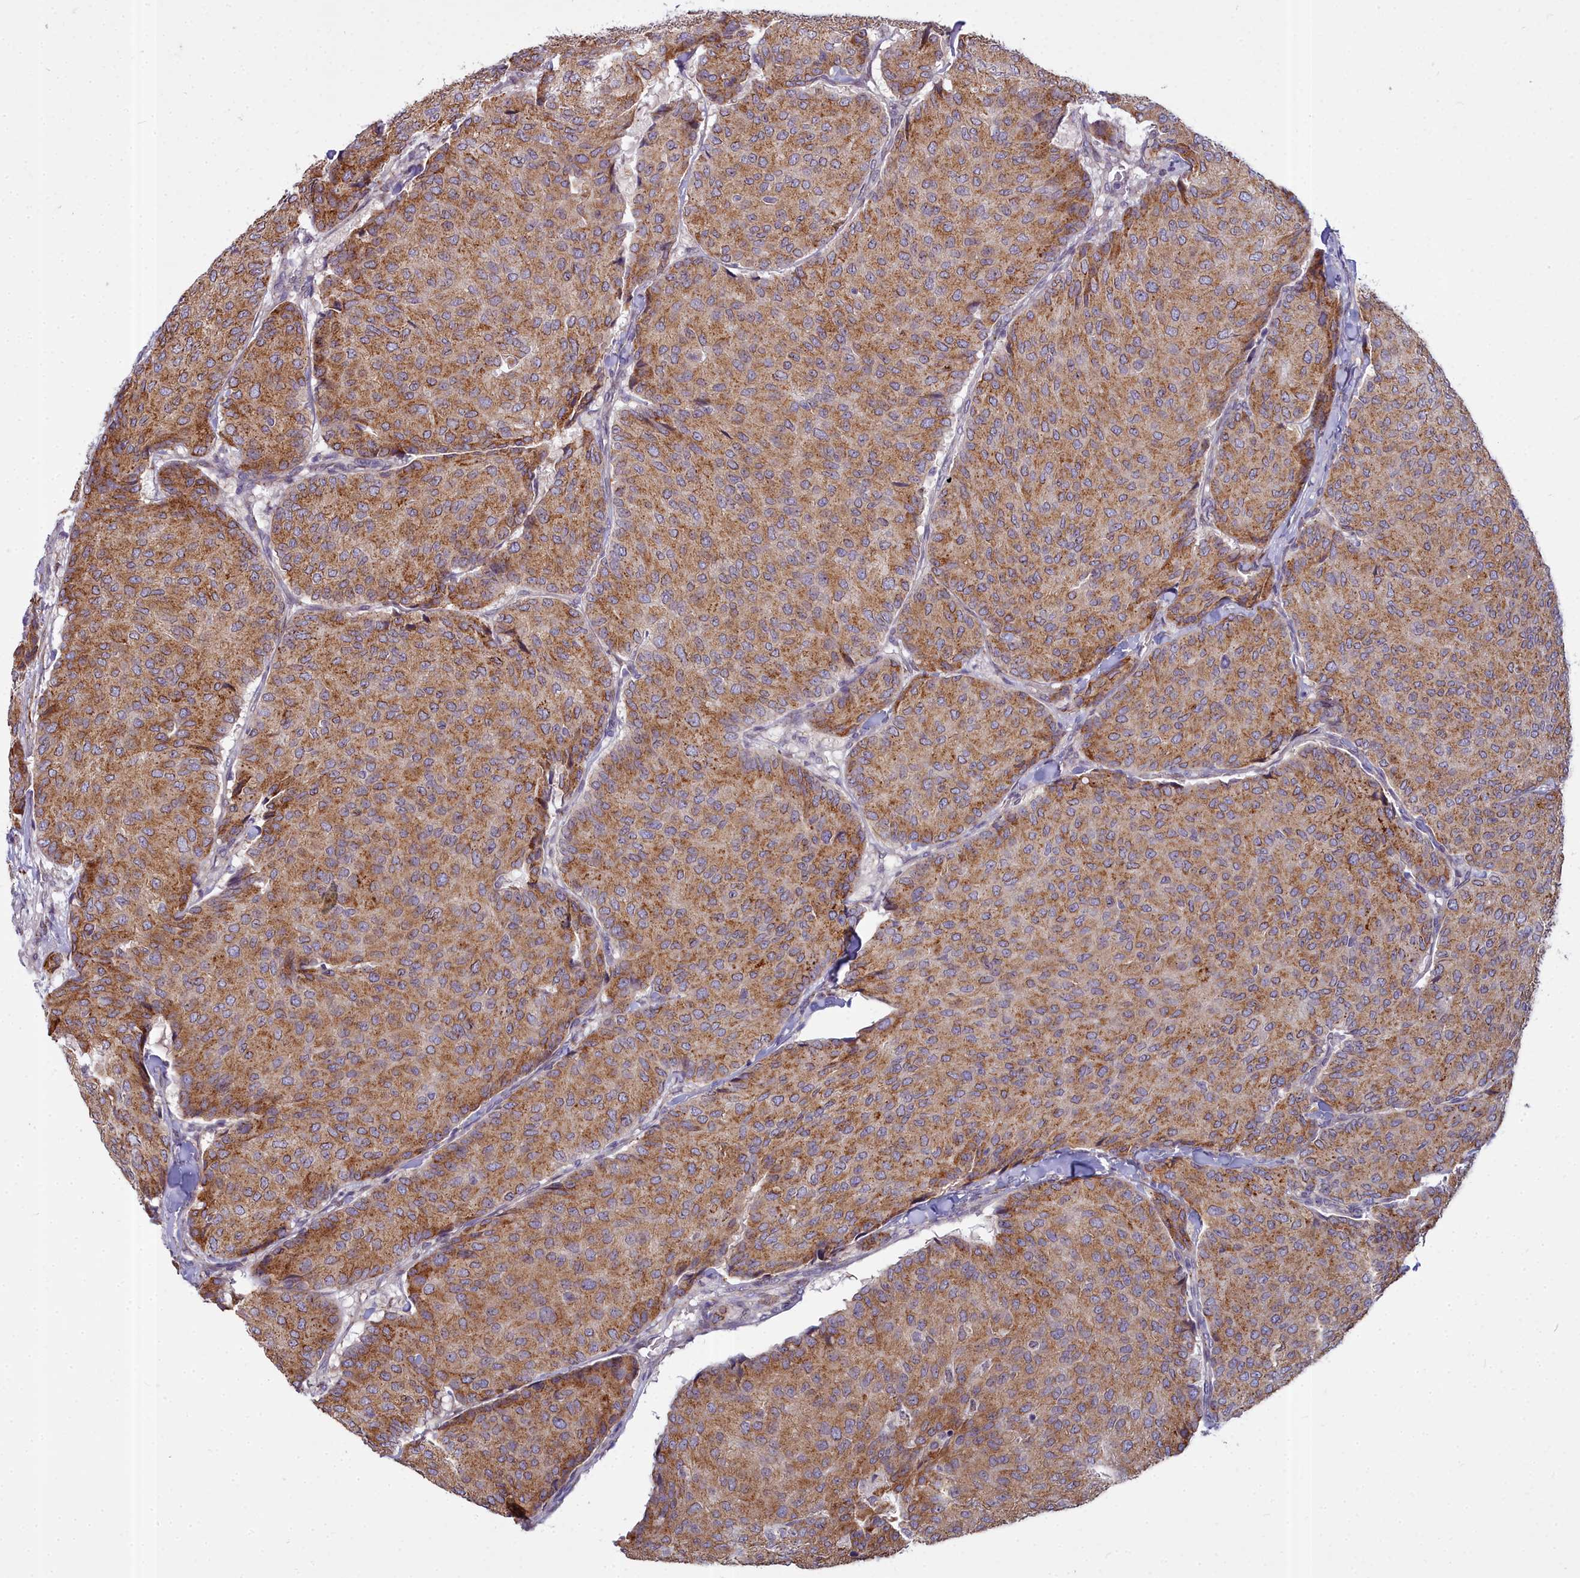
{"staining": {"intensity": "moderate", "quantity": ">75%", "location": "cytoplasmic/membranous"}, "tissue": "breast cancer", "cell_type": "Tumor cells", "image_type": "cancer", "snomed": [{"axis": "morphology", "description": "Duct carcinoma"}, {"axis": "topography", "description": "Breast"}], "caption": "Breast cancer tissue reveals moderate cytoplasmic/membranous positivity in about >75% of tumor cells, visualized by immunohistochemistry.", "gene": "WDPCP", "patient": {"sex": "female", "age": 75}}